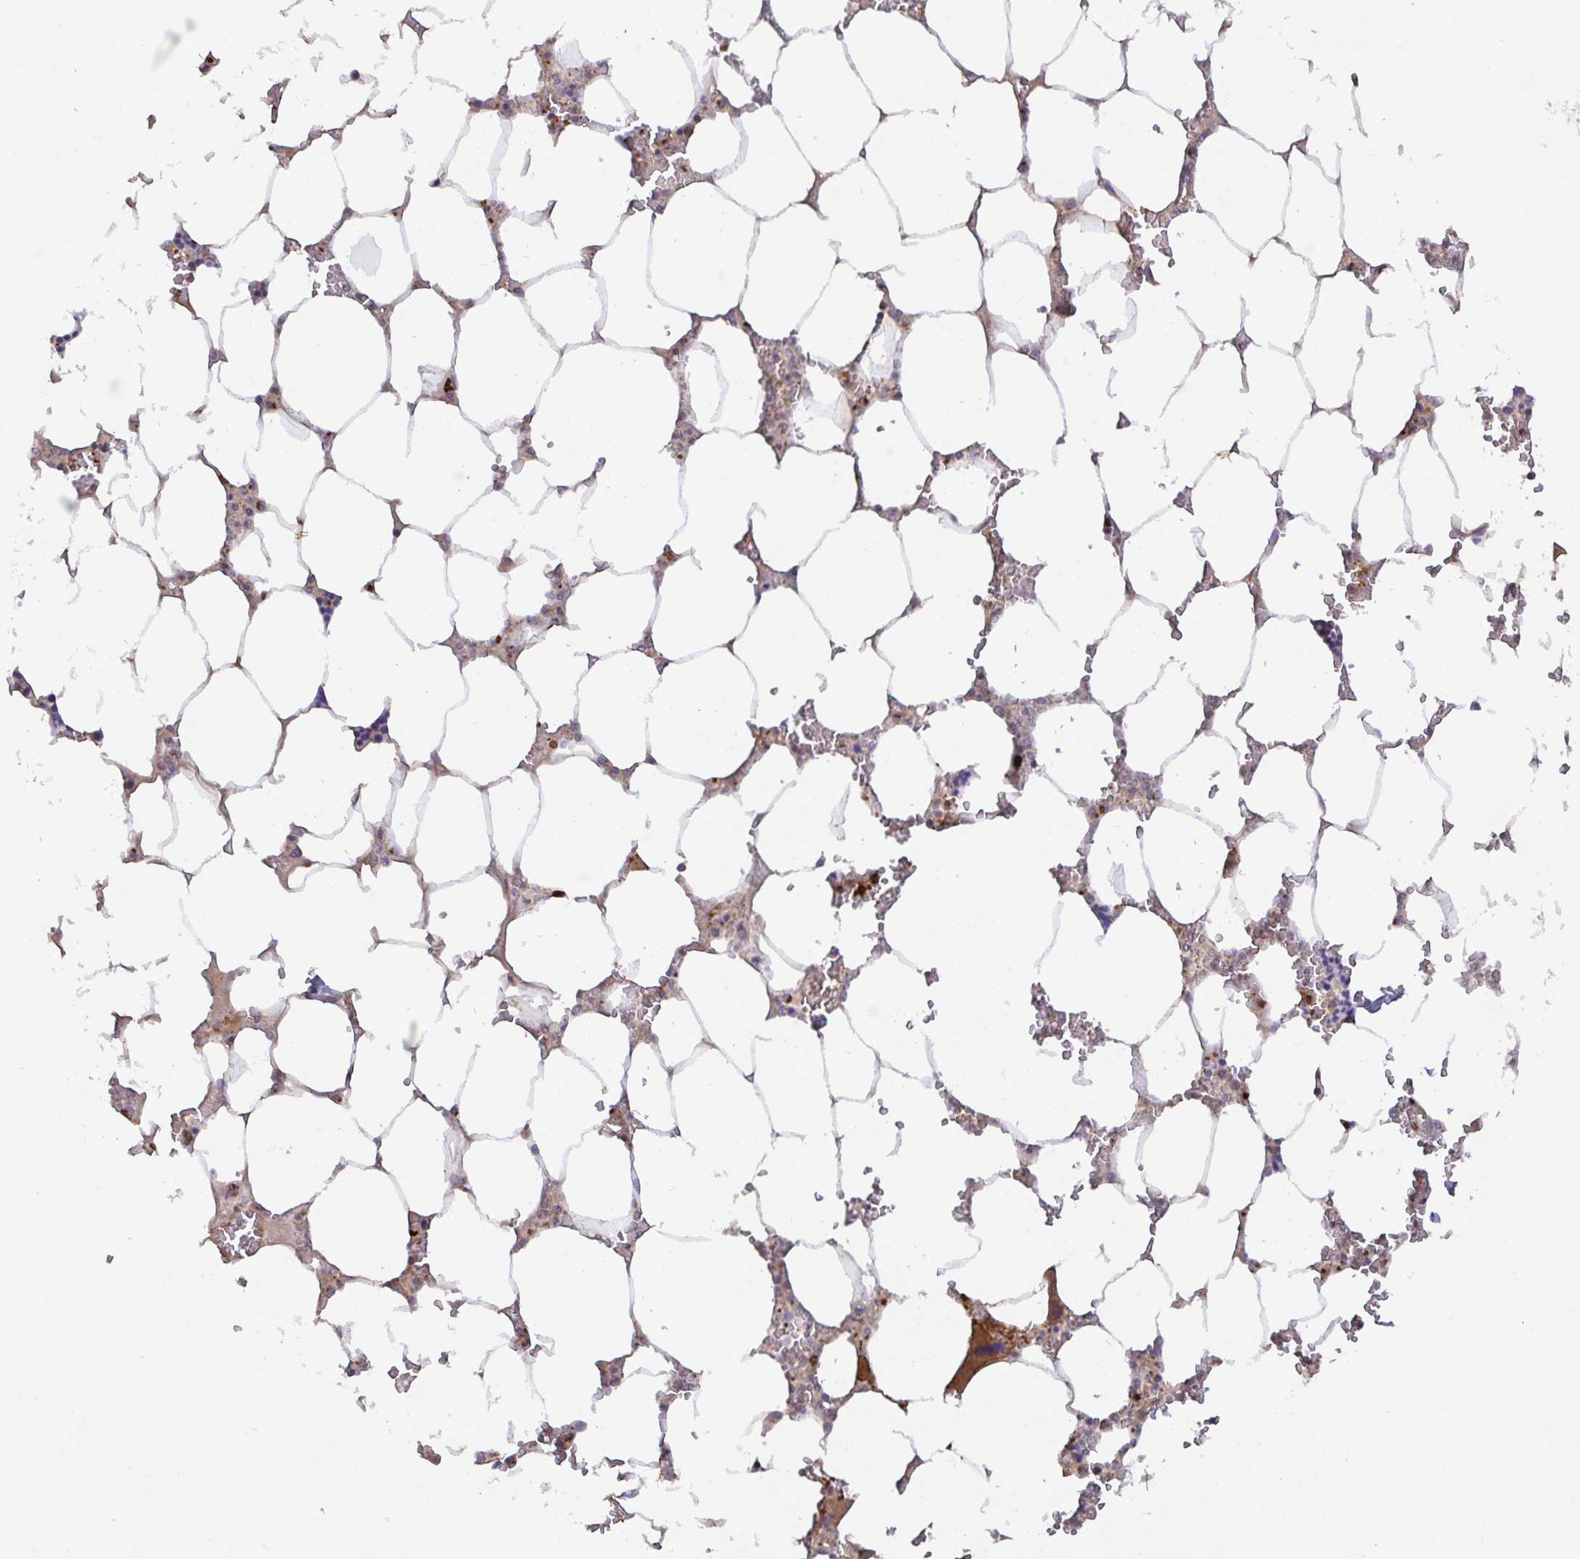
{"staining": {"intensity": "weak", "quantity": "<25%", "location": "cytoplasmic/membranous"}, "tissue": "bone marrow", "cell_type": "Hematopoietic cells", "image_type": "normal", "snomed": [{"axis": "morphology", "description": "Normal tissue, NOS"}, {"axis": "topography", "description": "Bone marrow"}], "caption": "Immunohistochemistry micrograph of unremarkable bone marrow stained for a protein (brown), which demonstrates no staining in hematopoietic cells.", "gene": "TM9SF4", "patient": {"sex": "male", "age": 64}}